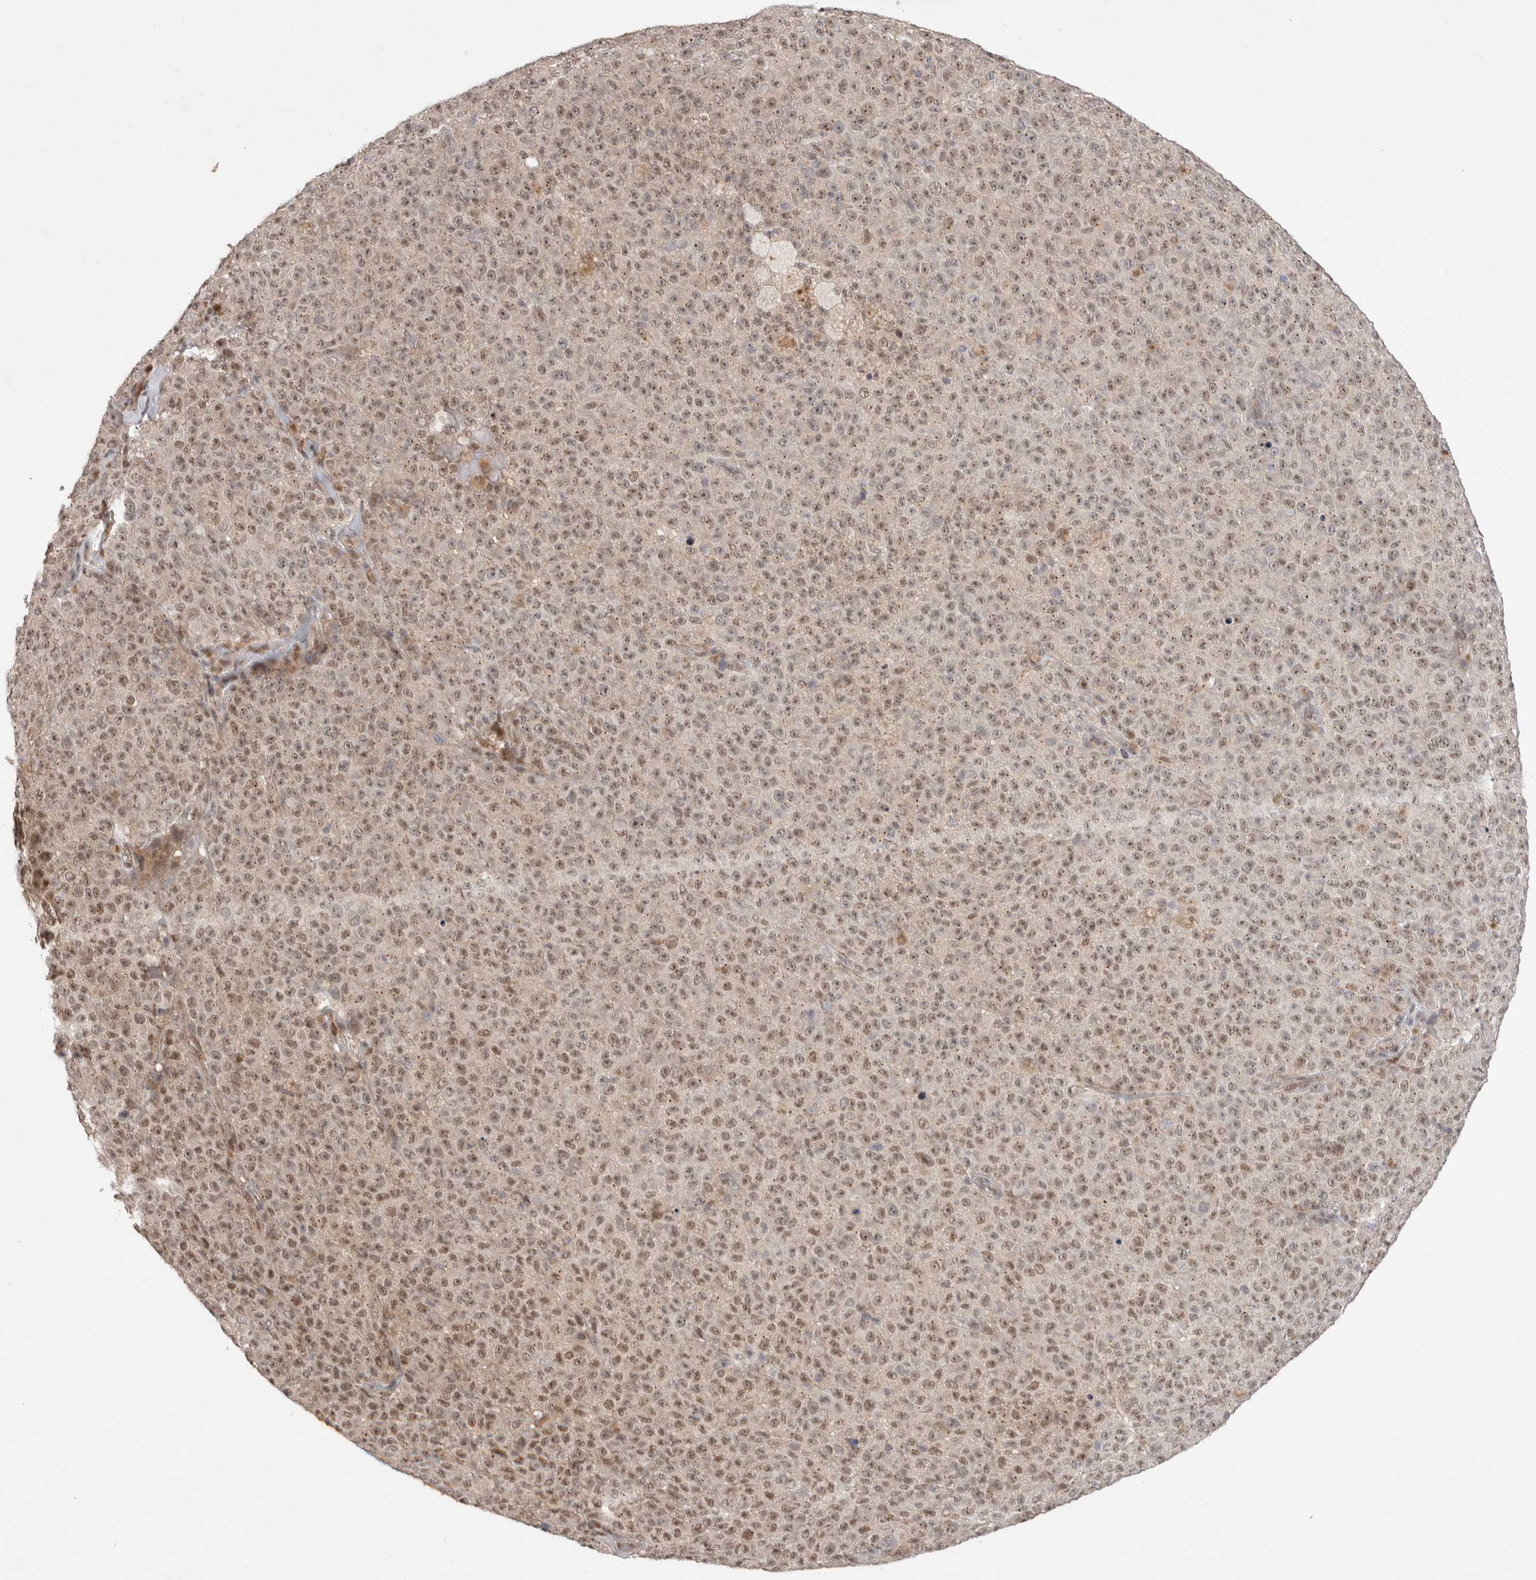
{"staining": {"intensity": "moderate", "quantity": ">75%", "location": "nuclear"}, "tissue": "melanoma", "cell_type": "Tumor cells", "image_type": "cancer", "snomed": [{"axis": "morphology", "description": "Malignant melanoma, NOS"}, {"axis": "topography", "description": "Skin"}], "caption": "Protein expression analysis of human melanoma reveals moderate nuclear staining in about >75% of tumor cells. The staining was performed using DAB to visualize the protein expression in brown, while the nuclei were stained in blue with hematoxylin (Magnification: 20x).", "gene": "SLC29A1", "patient": {"sex": "female", "age": 82}}